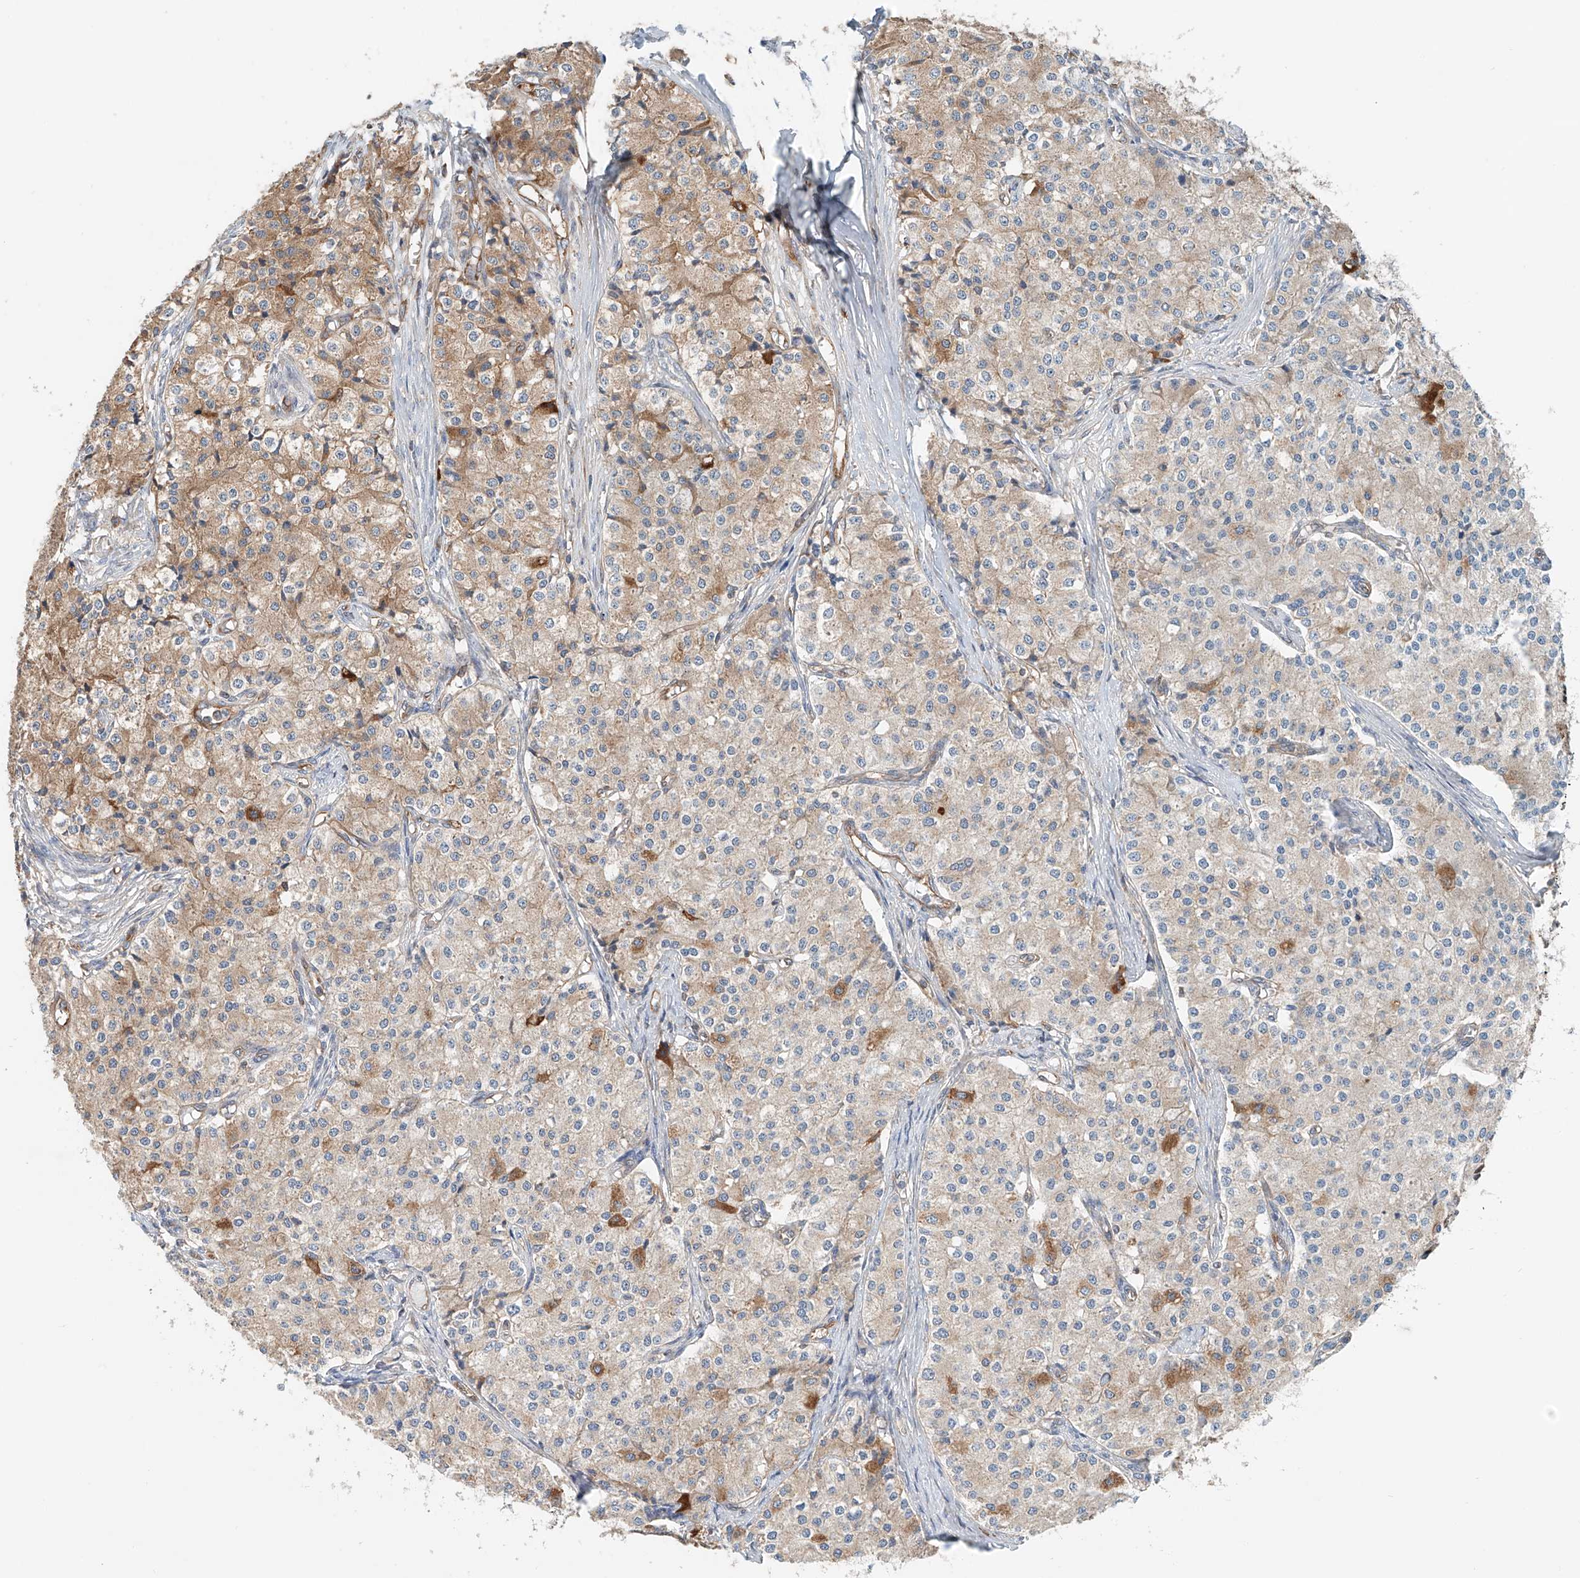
{"staining": {"intensity": "moderate", "quantity": "<25%", "location": "cytoplasmic/membranous"}, "tissue": "carcinoid", "cell_type": "Tumor cells", "image_type": "cancer", "snomed": [{"axis": "morphology", "description": "Carcinoid, malignant, NOS"}, {"axis": "topography", "description": "Colon"}], "caption": "This is a photomicrograph of IHC staining of malignant carcinoid, which shows moderate staining in the cytoplasmic/membranous of tumor cells.", "gene": "FRYL", "patient": {"sex": "female", "age": 52}}